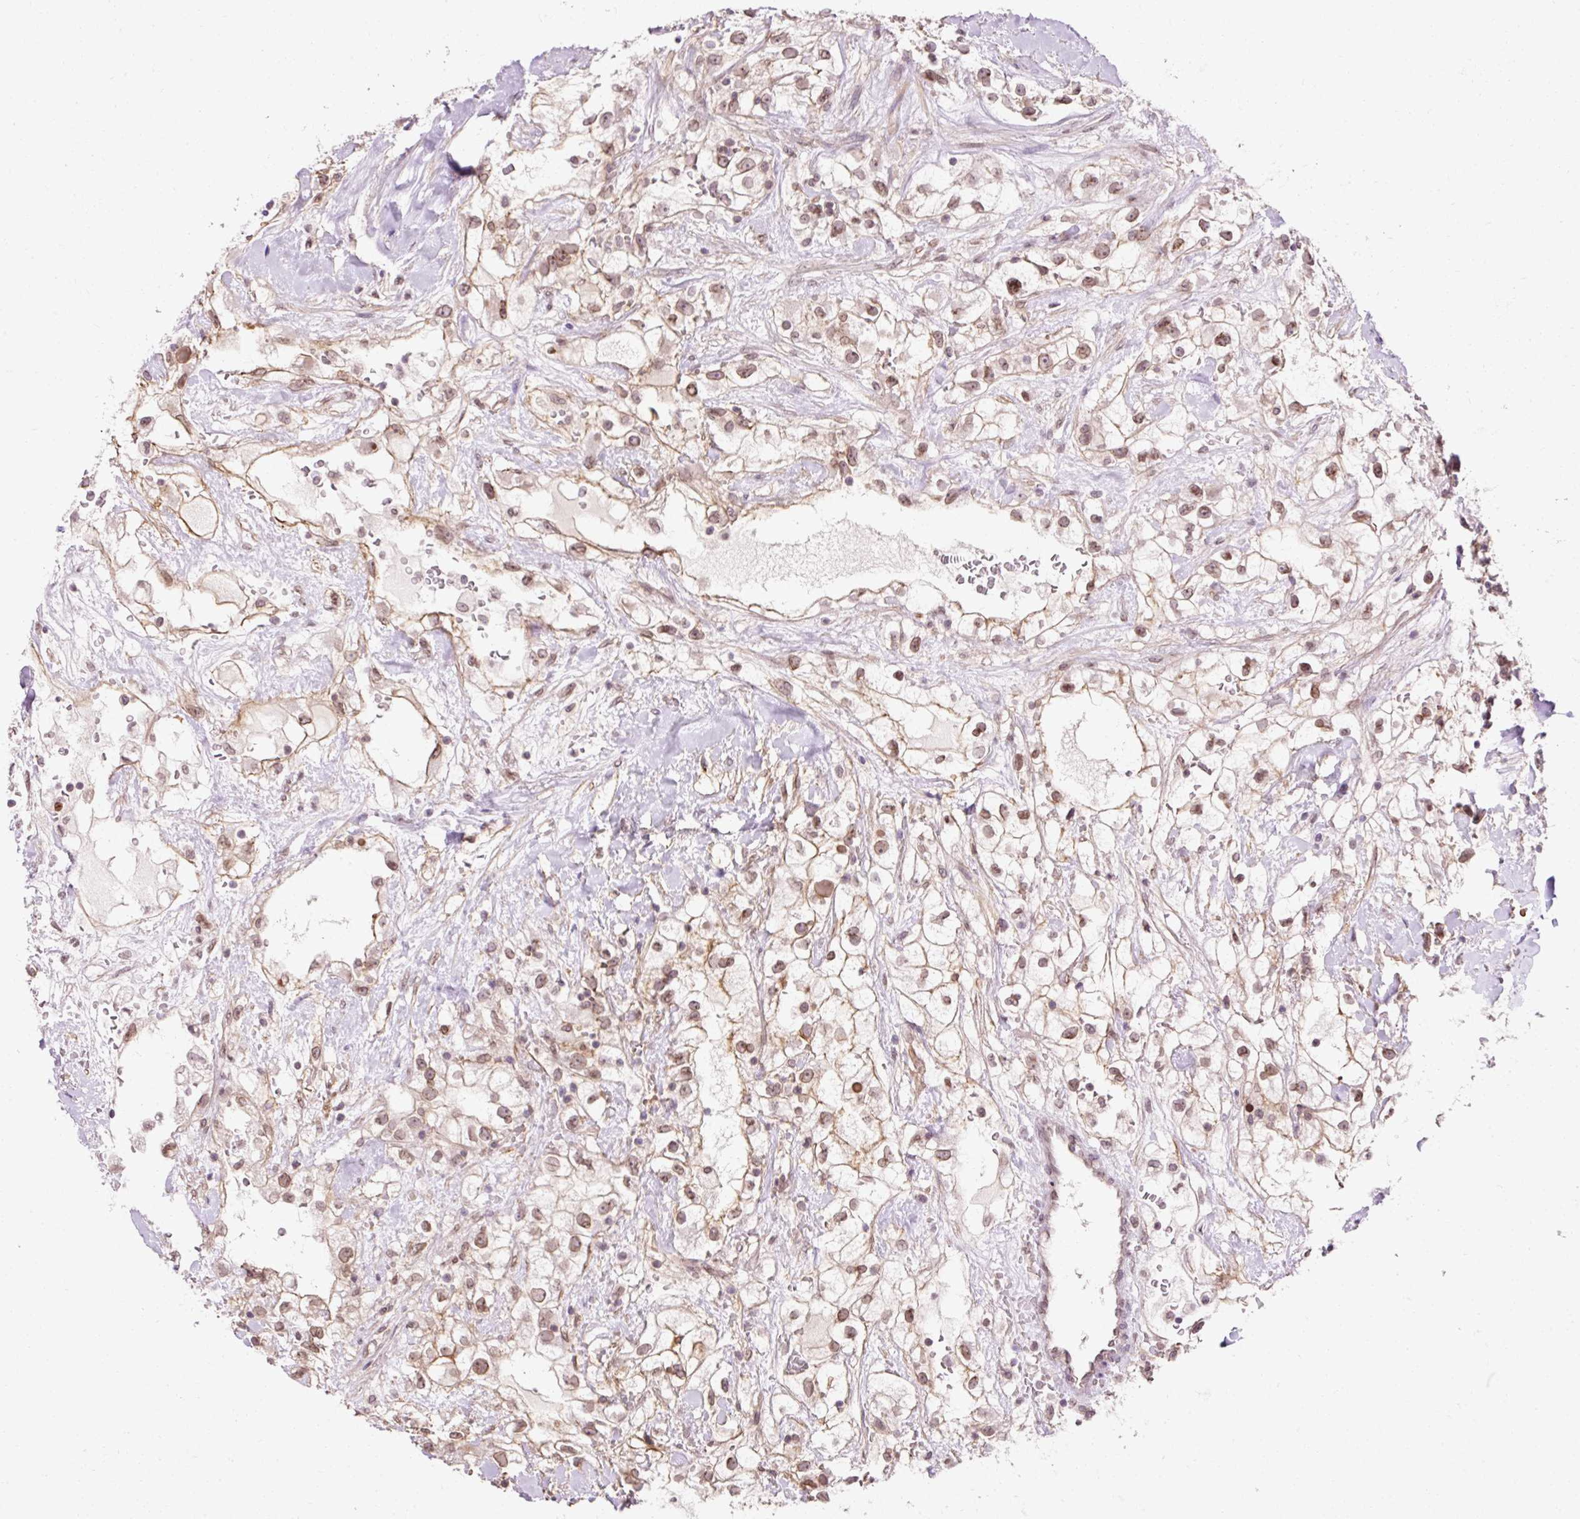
{"staining": {"intensity": "moderate", "quantity": ">75%", "location": "cytoplasmic/membranous,nuclear"}, "tissue": "renal cancer", "cell_type": "Tumor cells", "image_type": "cancer", "snomed": [{"axis": "morphology", "description": "Adenocarcinoma, NOS"}, {"axis": "topography", "description": "Kidney"}], "caption": "High-power microscopy captured an immunohistochemistry (IHC) image of renal cancer (adenocarcinoma), revealing moderate cytoplasmic/membranous and nuclear positivity in about >75% of tumor cells.", "gene": "ZNF610", "patient": {"sex": "male", "age": 59}}